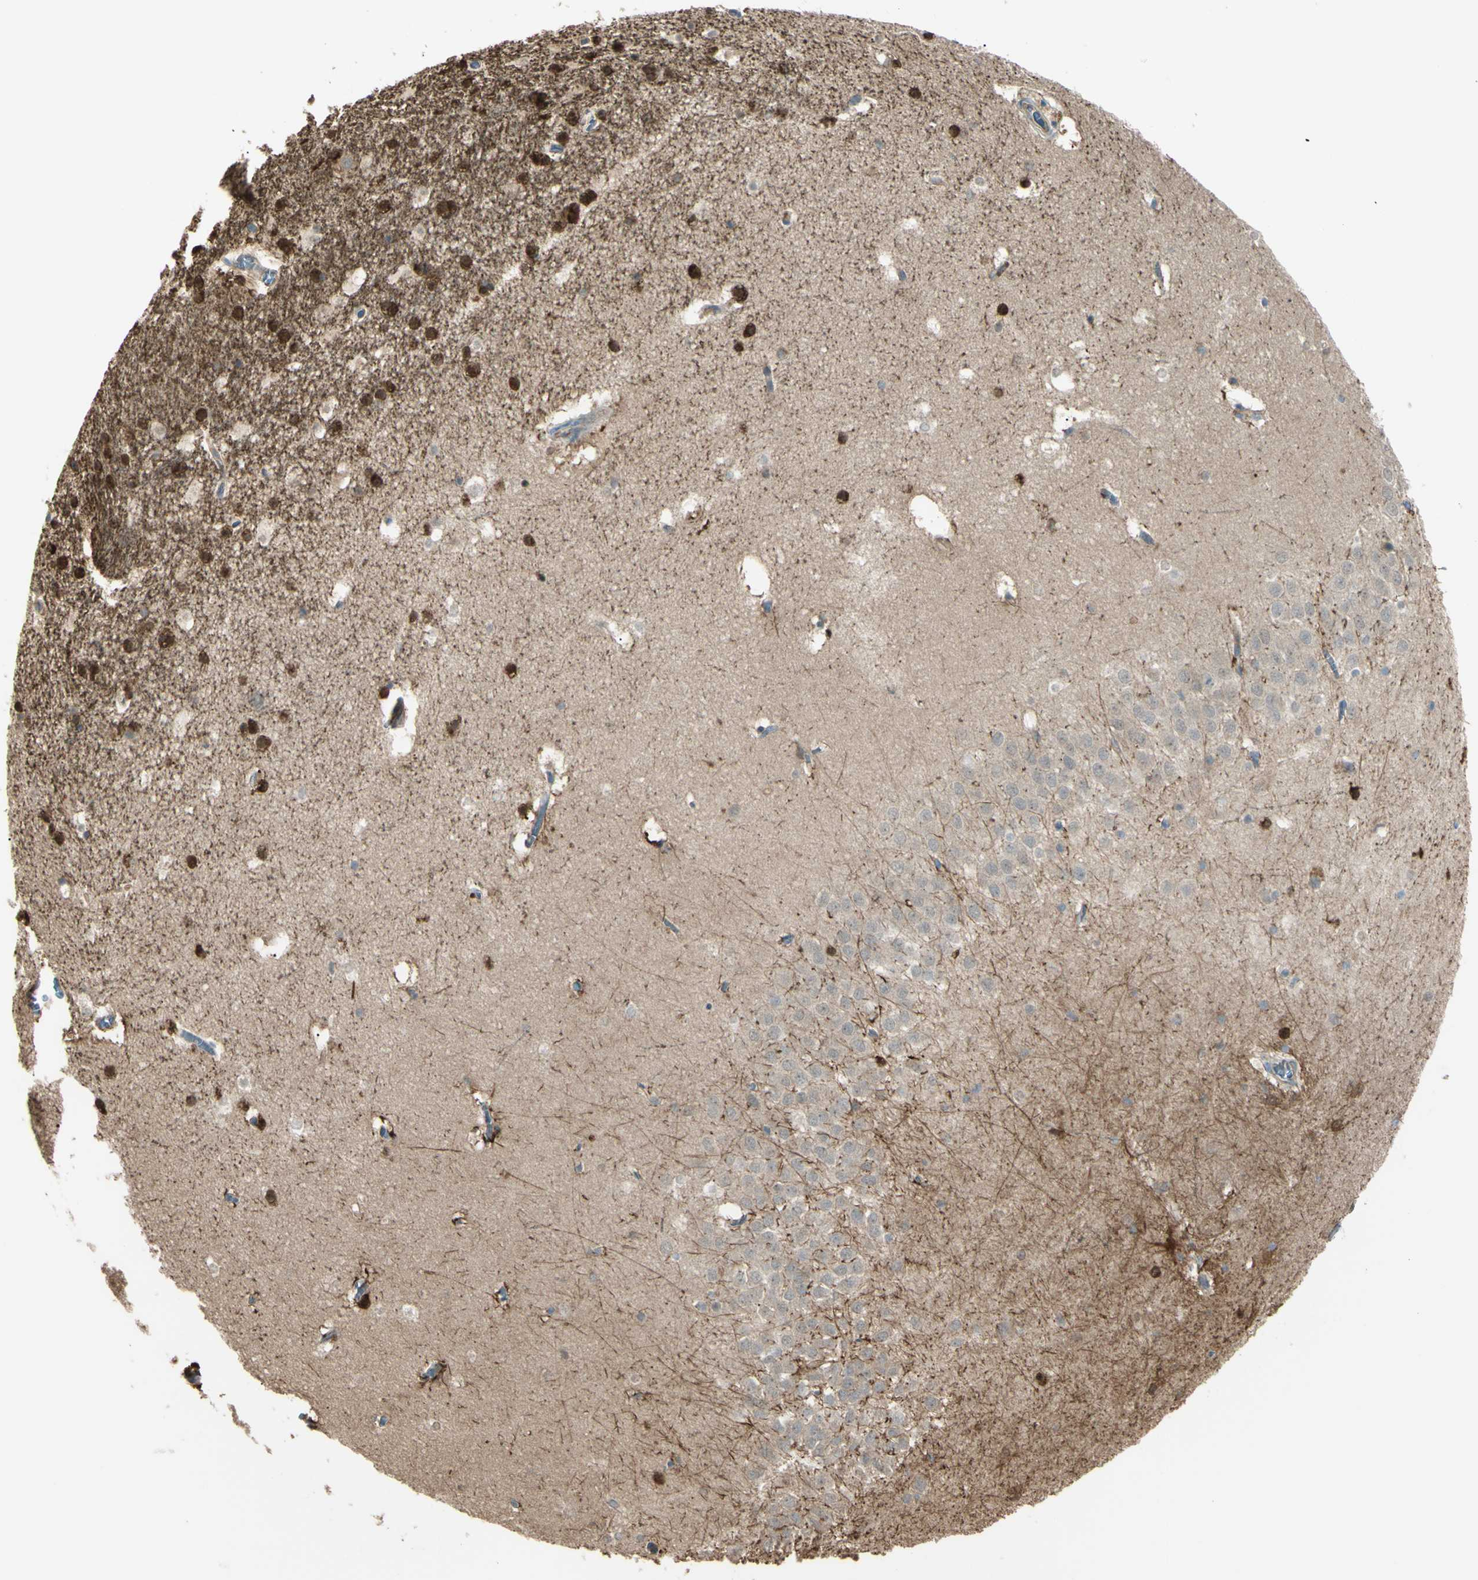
{"staining": {"intensity": "strong", "quantity": ">75%", "location": "cytoplasmic/membranous,nuclear"}, "tissue": "hippocampus", "cell_type": "Glial cells", "image_type": "normal", "snomed": [{"axis": "morphology", "description": "Normal tissue, NOS"}, {"axis": "topography", "description": "Hippocampus"}], "caption": "Immunohistochemistry of normal hippocampus shows high levels of strong cytoplasmic/membranous,nuclear positivity in about >75% of glial cells.", "gene": "PTPN12", "patient": {"sex": "male", "age": 45}}